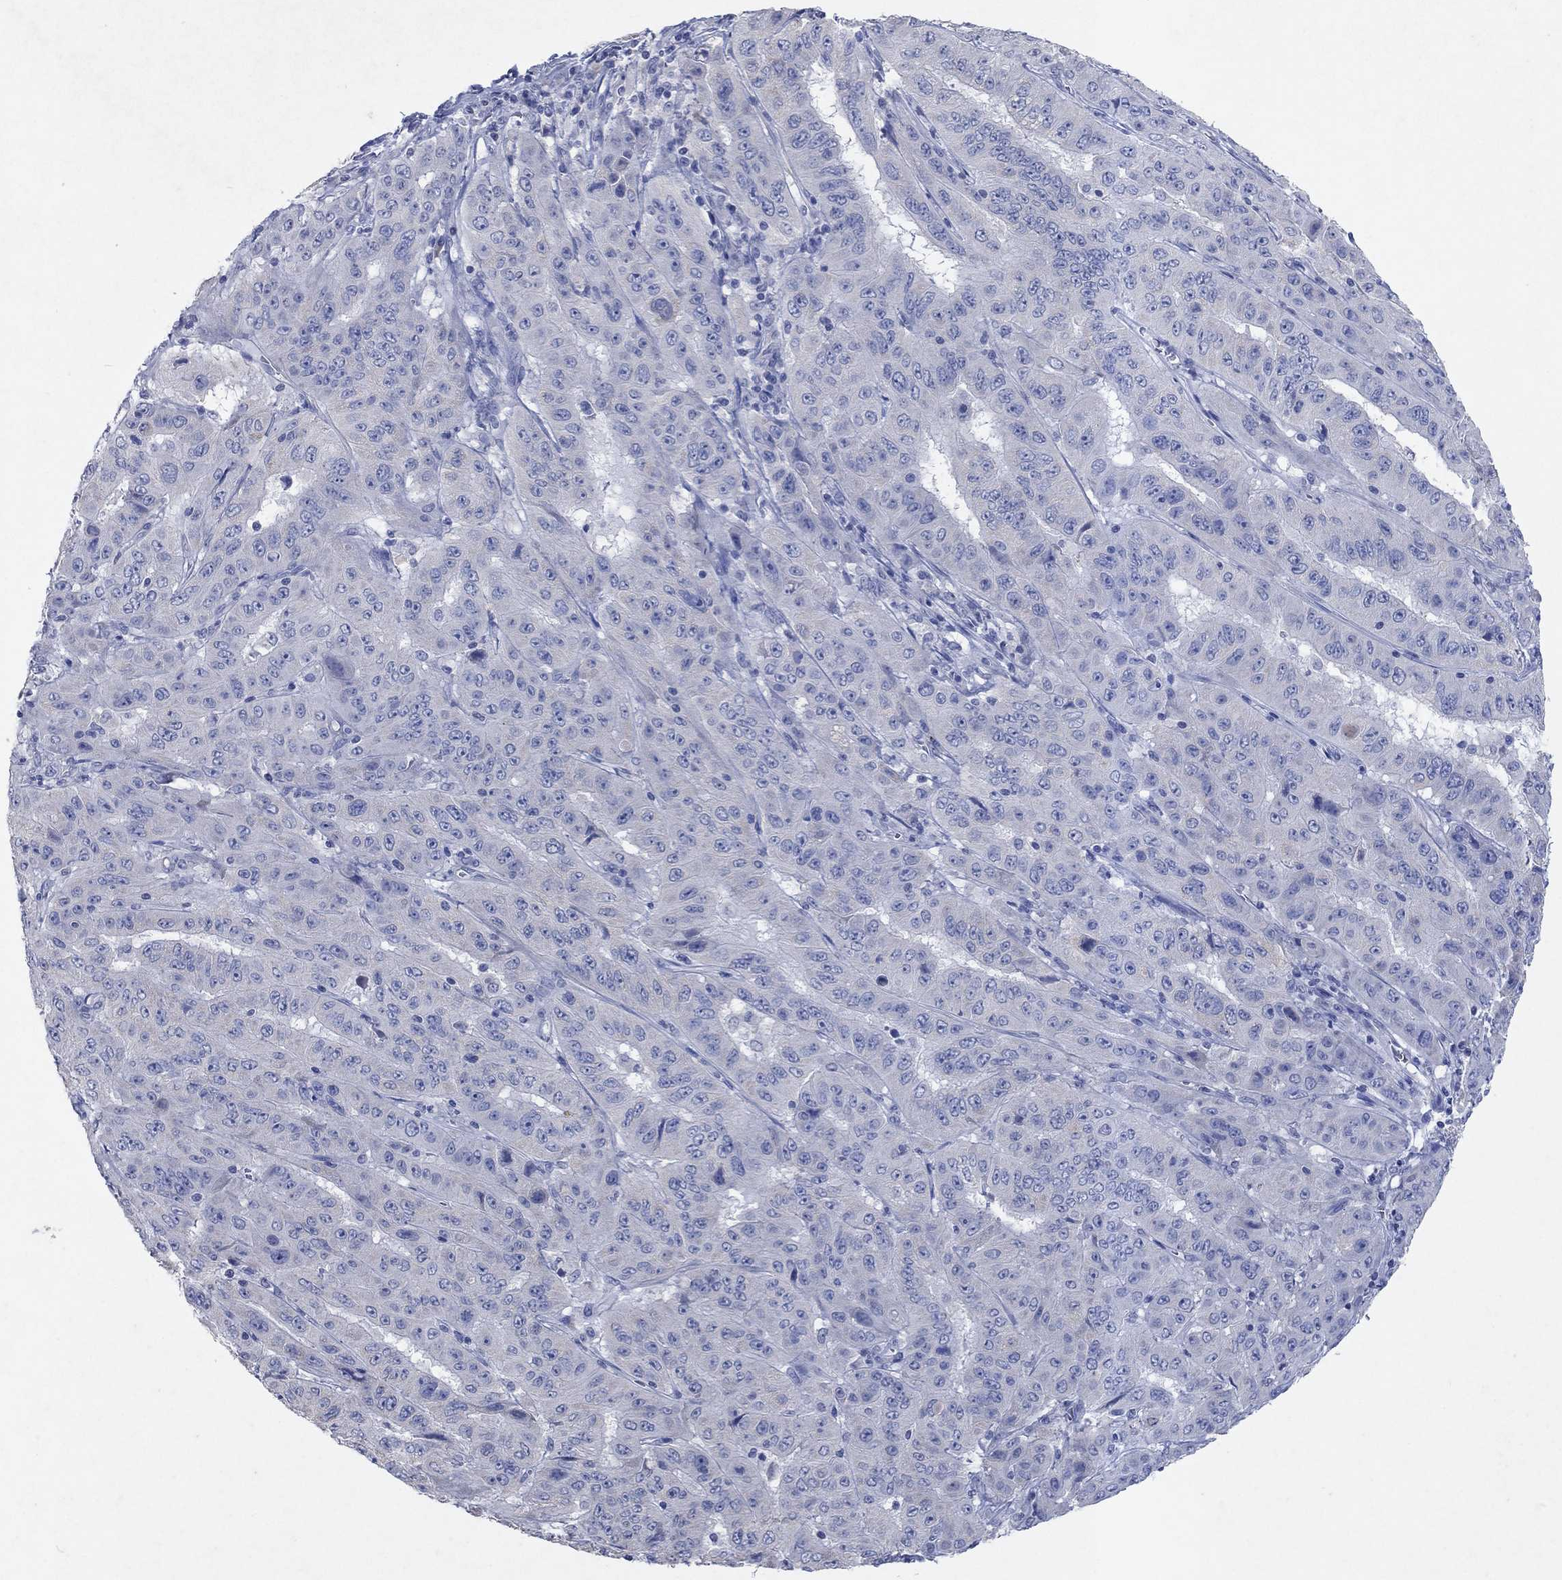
{"staining": {"intensity": "negative", "quantity": "none", "location": "none"}, "tissue": "pancreatic cancer", "cell_type": "Tumor cells", "image_type": "cancer", "snomed": [{"axis": "morphology", "description": "Adenocarcinoma, NOS"}, {"axis": "topography", "description": "Pancreas"}], "caption": "Tumor cells are negative for protein expression in human pancreatic cancer (adenocarcinoma). (Stains: DAB immunohistochemistry with hematoxylin counter stain, Microscopy: brightfield microscopy at high magnification).", "gene": "KRT40", "patient": {"sex": "male", "age": 63}}